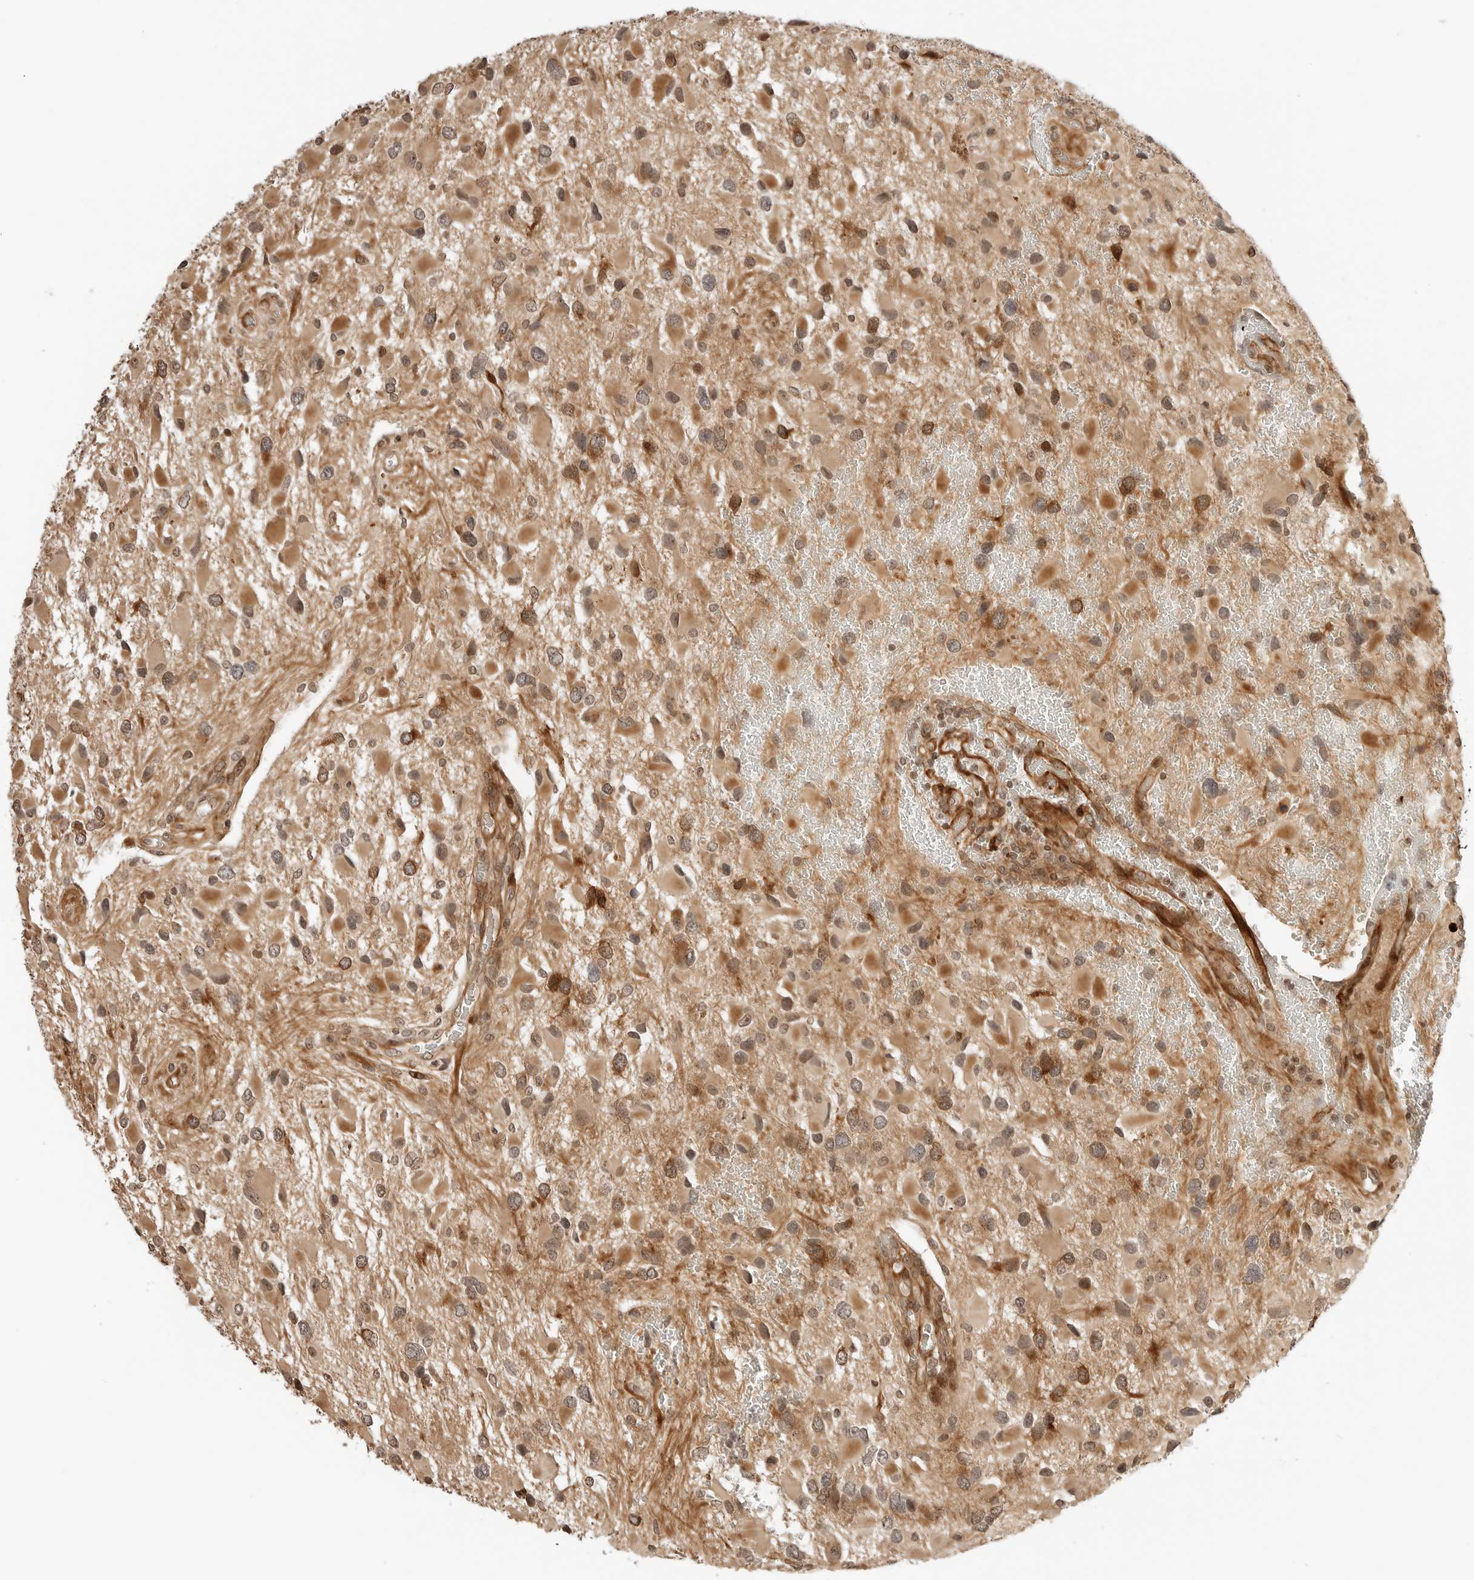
{"staining": {"intensity": "moderate", "quantity": ">75%", "location": "cytoplasmic/membranous,nuclear"}, "tissue": "glioma", "cell_type": "Tumor cells", "image_type": "cancer", "snomed": [{"axis": "morphology", "description": "Glioma, malignant, High grade"}, {"axis": "topography", "description": "Brain"}], "caption": "An IHC histopathology image of neoplastic tissue is shown. Protein staining in brown labels moderate cytoplasmic/membranous and nuclear positivity in malignant glioma (high-grade) within tumor cells.", "gene": "GEM", "patient": {"sex": "male", "age": 53}}